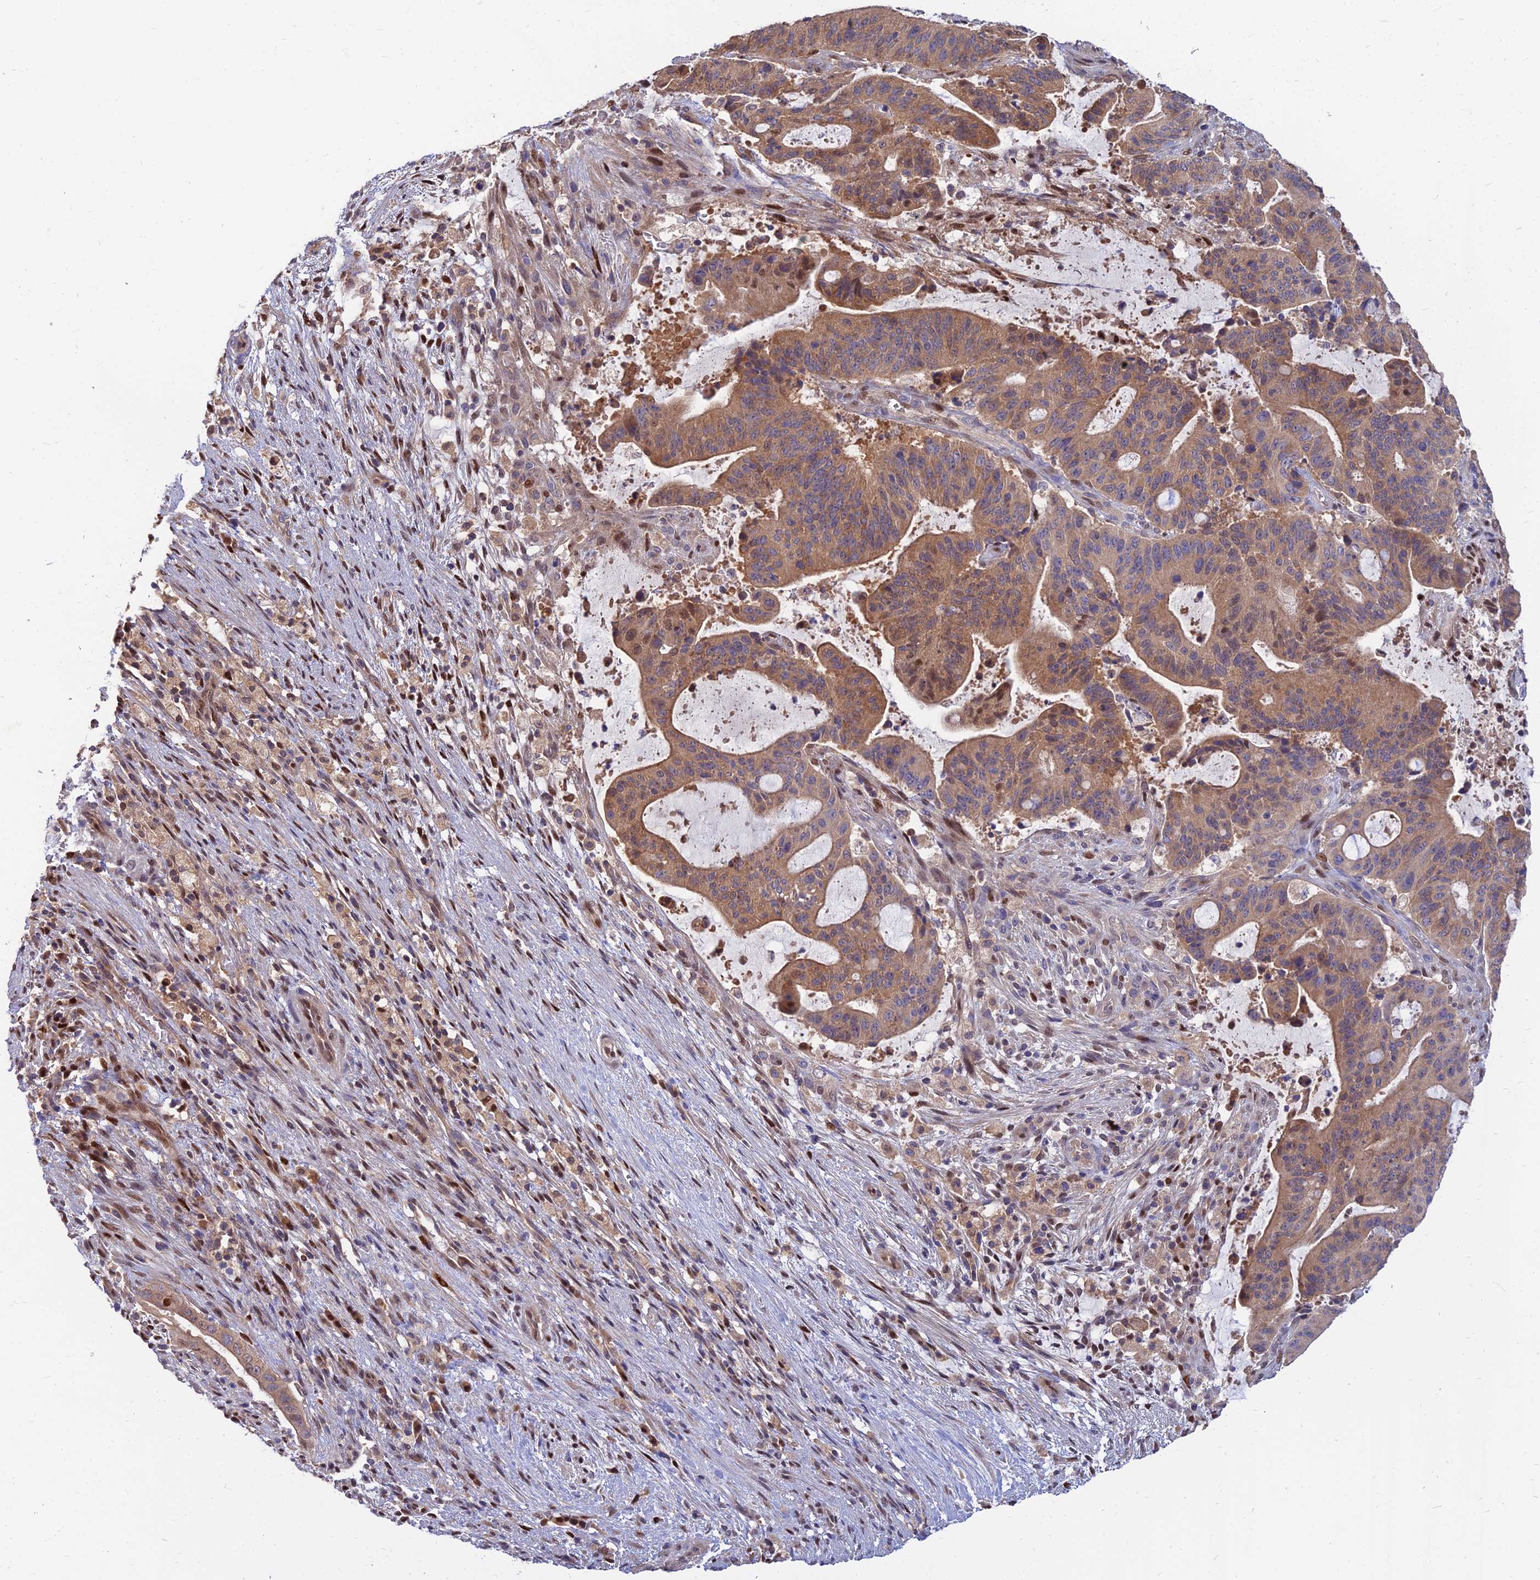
{"staining": {"intensity": "moderate", "quantity": ">75%", "location": "cytoplasmic/membranous,nuclear"}, "tissue": "liver cancer", "cell_type": "Tumor cells", "image_type": "cancer", "snomed": [{"axis": "morphology", "description": "Normal tissue, NOS"}, {"axis": "morphology", "description": "Cholangiocarcinoma"}, {"axis": "topography", "description": "Liver"}, {"axis": "topography", "description": "Peripheral nerve tissue"}], "caption": "A brown stain shows moderate cytoplasmic/membranous and nuclear staining of a protein in human liver cancer (cholangiocarcinoma) tumor cells.", "gene": "DNPEP", "patient": {"sex": "female", "age": 73}}